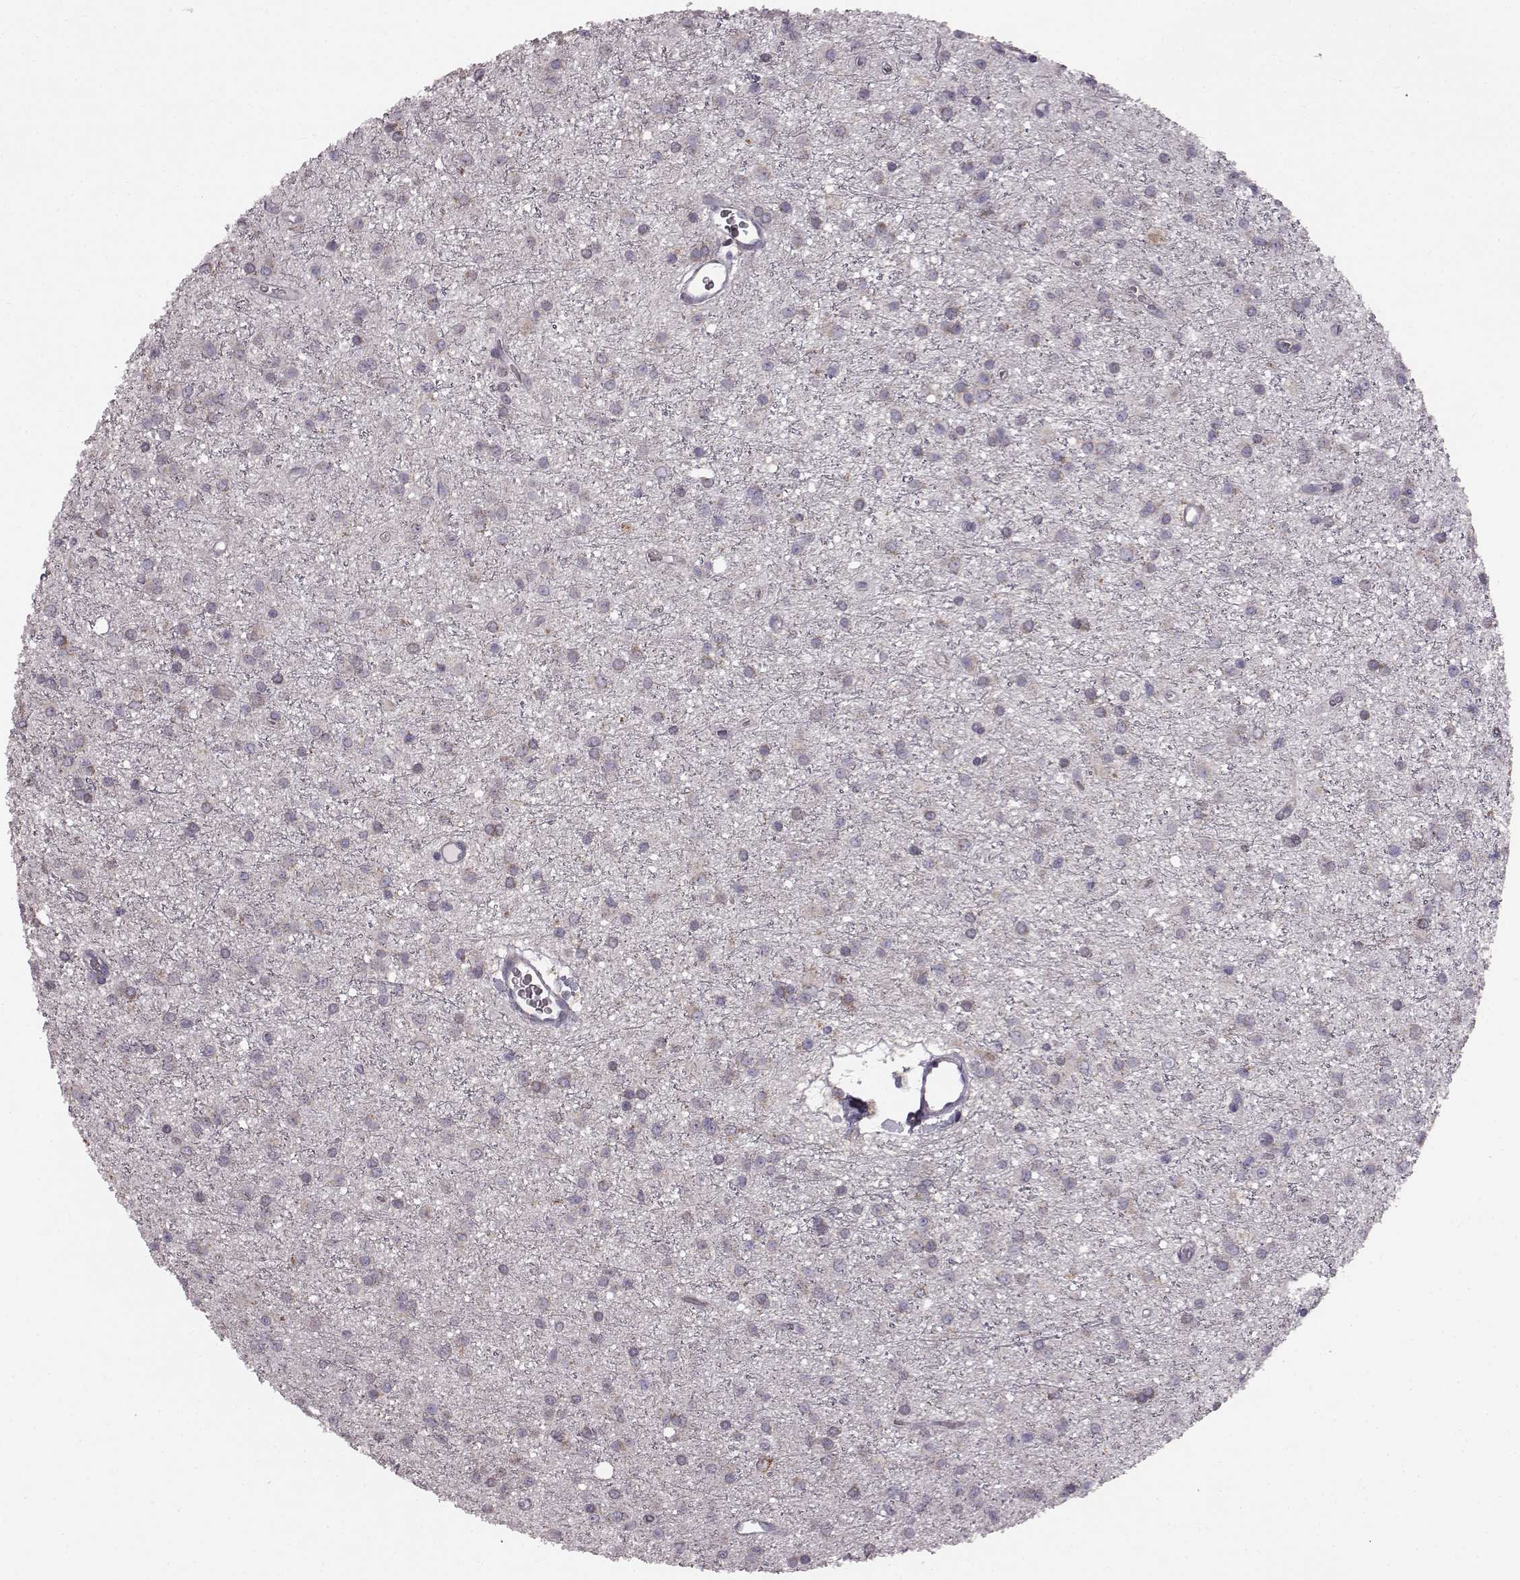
{"staining": {"intensity": "negative", "quantity": "none", "location": "none"}, "tissue": "glioma", "cell_type": "Tumor cells", "image_type": "cancer", "snomed": [{"axis": "morphology", "description": "Glioma, malignant, Low grade"}, {"axis": "topography", "description": "Brain"}], "caption": "Histopathology image shows no protein expression in tumor cells of low-grade glioma (malignant) tissue. The staining is performed using DAB brown chromogen with nuclei counter-stained in using hematoxylin.", "gene": "FAM8A1", "patient": {"sex": "male", "age": 27}}